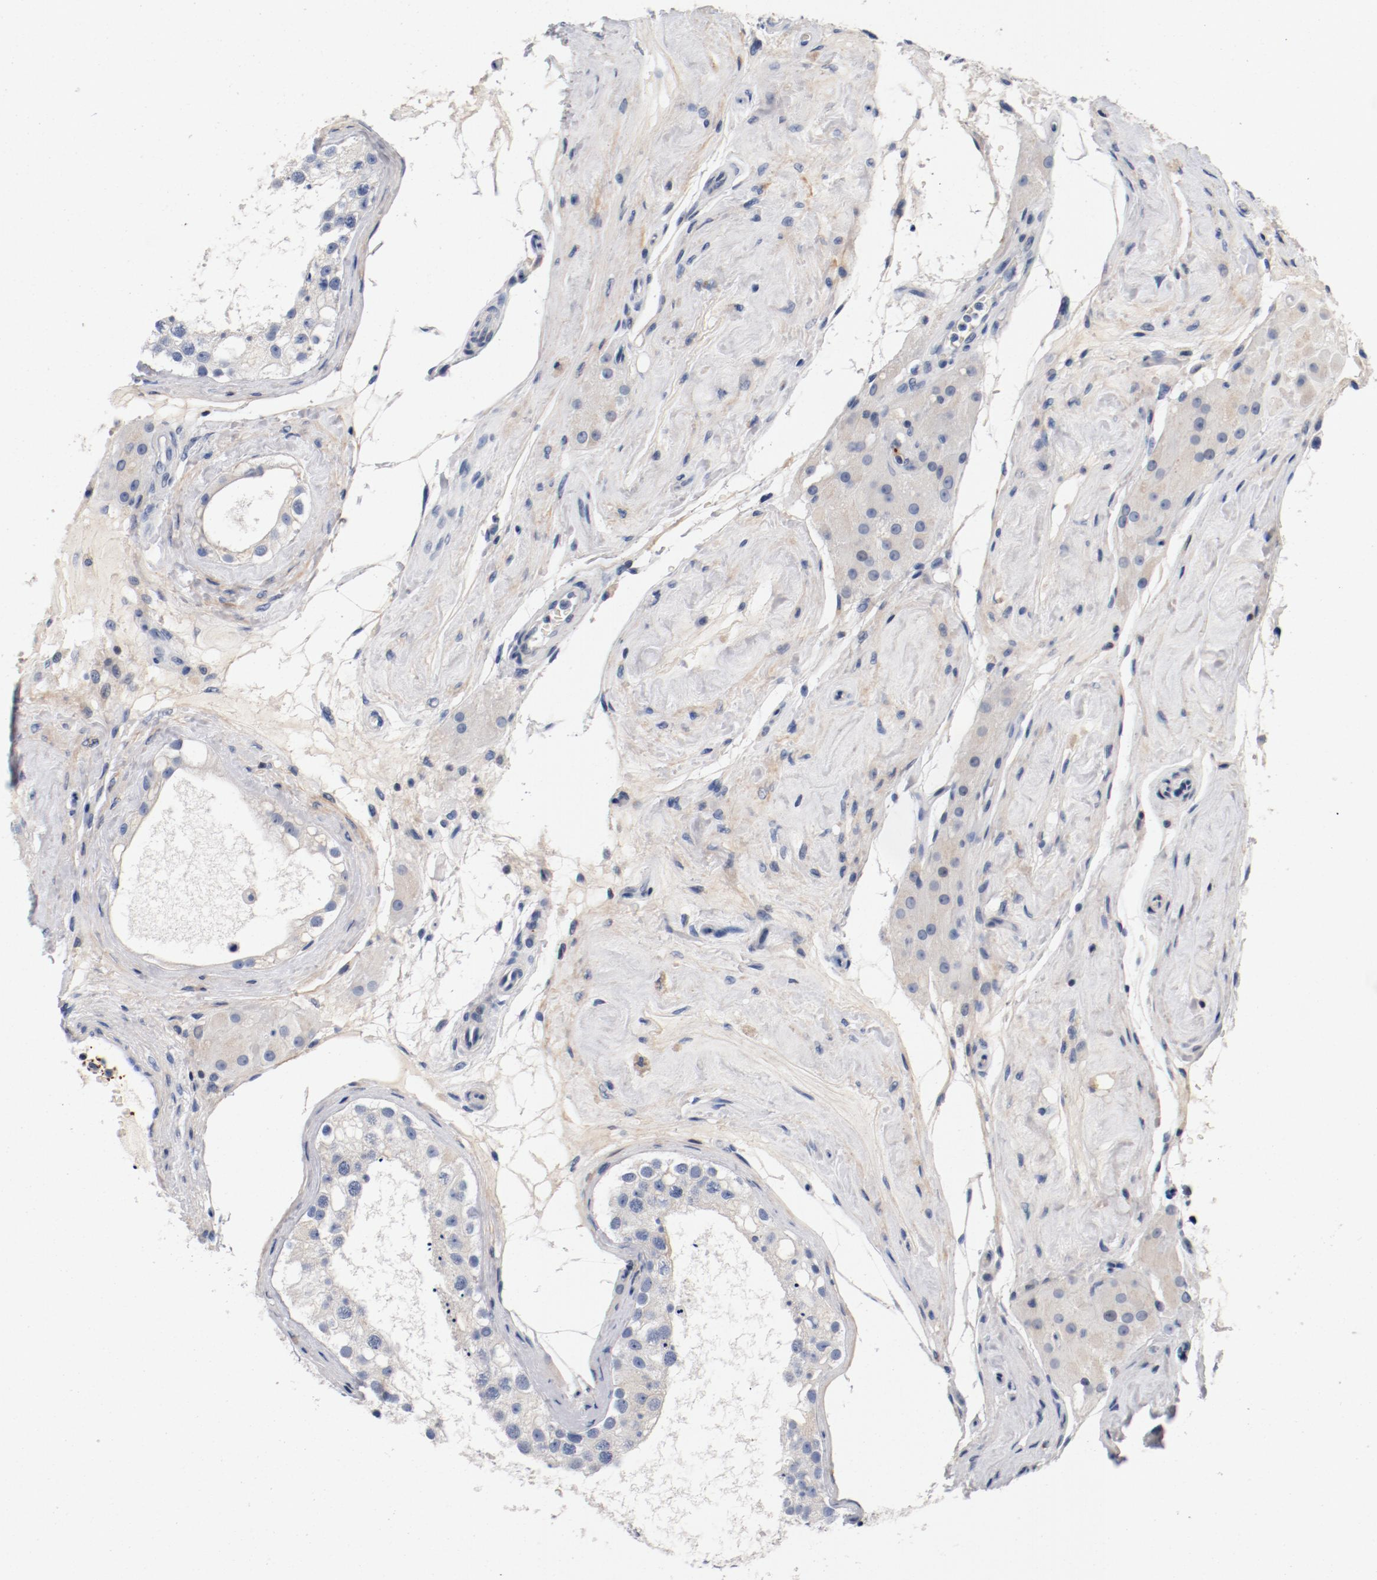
{"staining": {"intensity": "negative", "quantity": "none", "location": "none"}, "tissue": "testis", "cell_type": "Cells in seminiferous ducts", "image_type": "normal", "snomed": [{"axis": "morphology", "description": "Normal tissue, NOS"}, {"axis": "topography", "description": "Testis"}], "caption": "A high-resolution image shows immunohistochemistry (IHC) staining of normal testis, which reveals no significant expression in cells in seminiferous ducts.", "gene": "PIM1", "patient": {"sex": "male", "age": 68}}